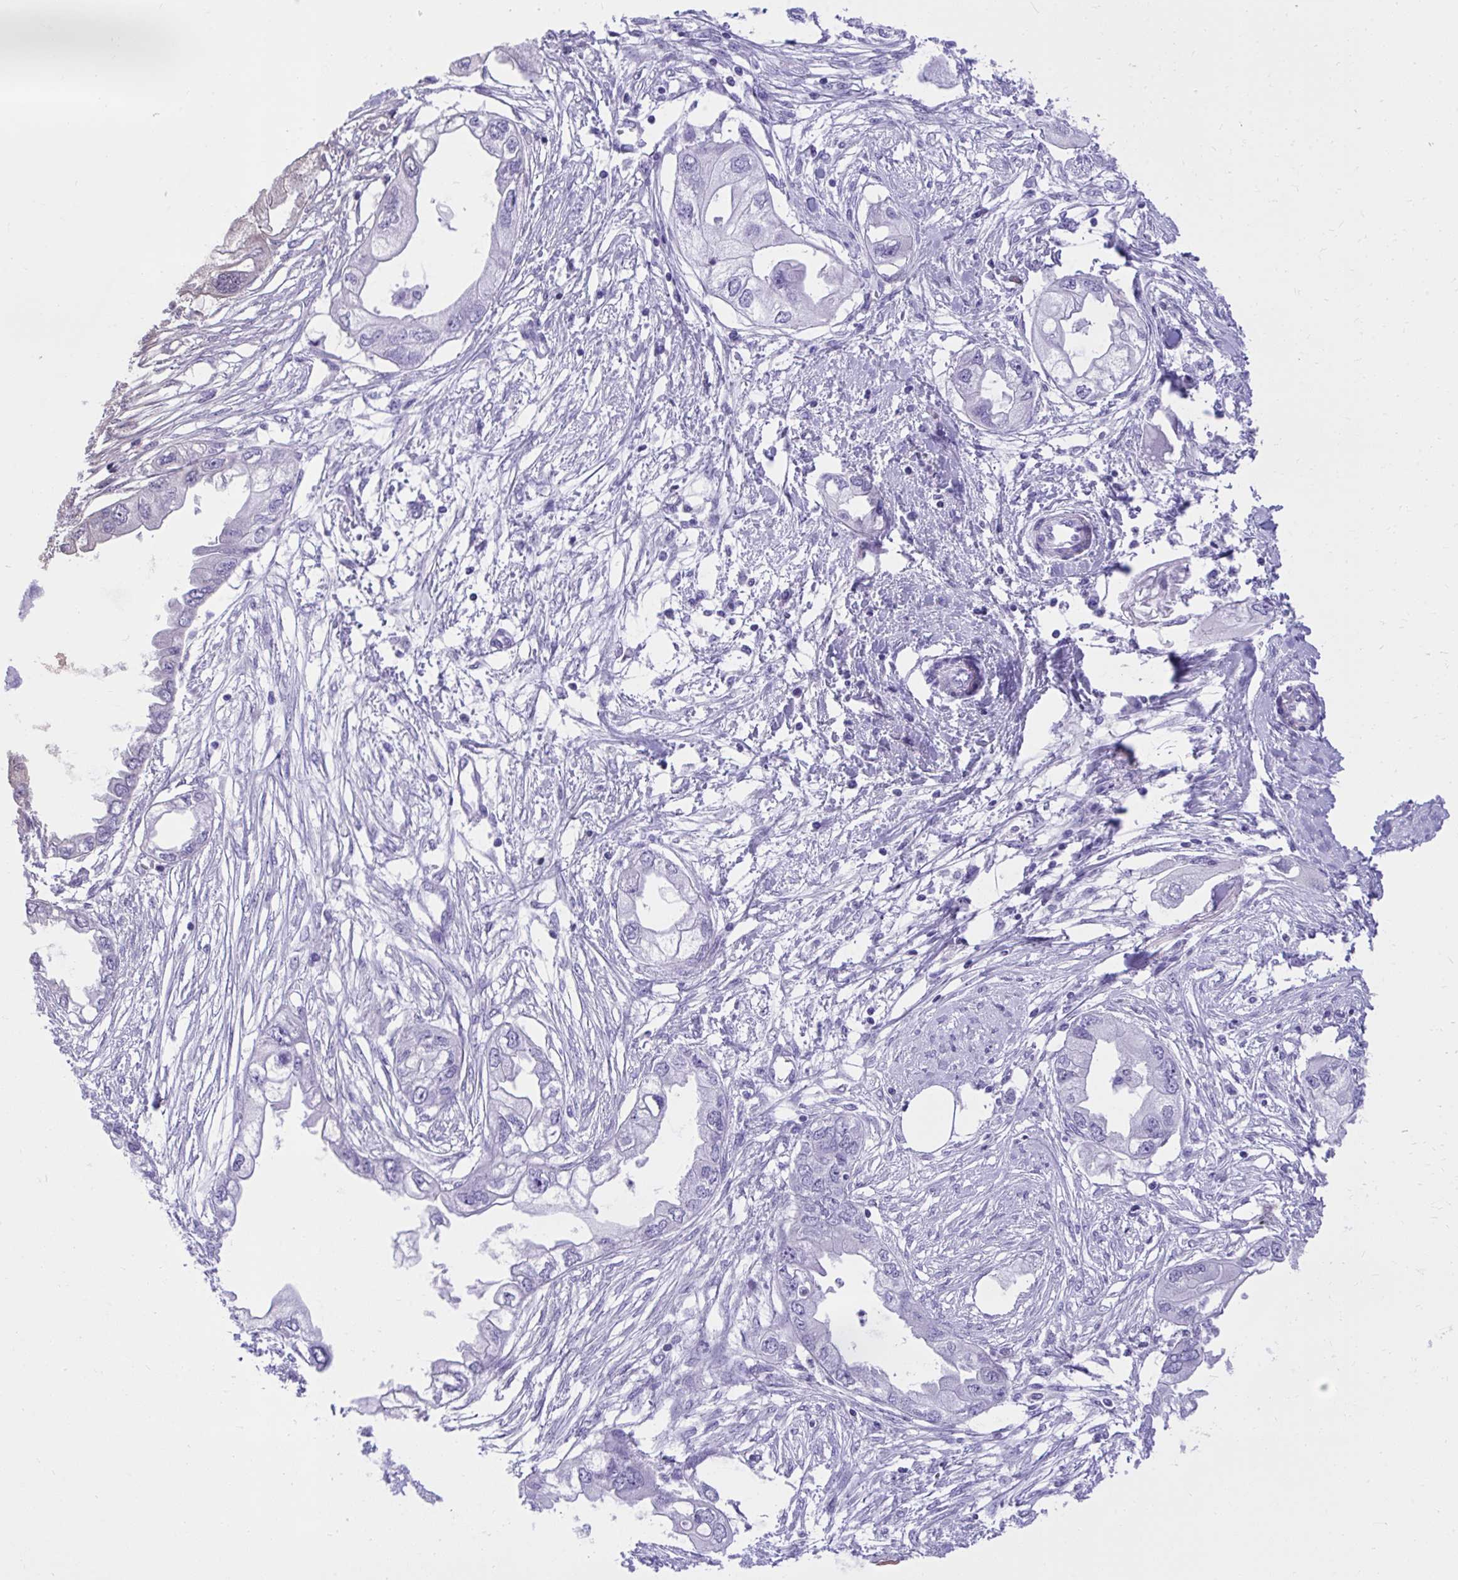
{"staining": {"intensity": "negative", "quantity": "none", "location": "none"}, "tissue": "endometrial cancer", "cell_type": "Tumor cells", "image_type": "cancer", "snomed": [{"axis": "morphology", "description": "Adenocarcinoma, NOS"}, {"axis": "morphology", "description": "Adenocarcinoma, metastatic, NOS"}, {"axis": "topography", "description": "Adipose tissue"}, {"axis": "topography", "description": "Endometrium"}], "caption": "Immunohistochemistry image of human metastatic adenocarcinoma (endometrial) stained for a protein (brown), which shows no positivity in tumor cells.", "gene": "KCNN4", "patient": {"sex": "female", "age": 67}}